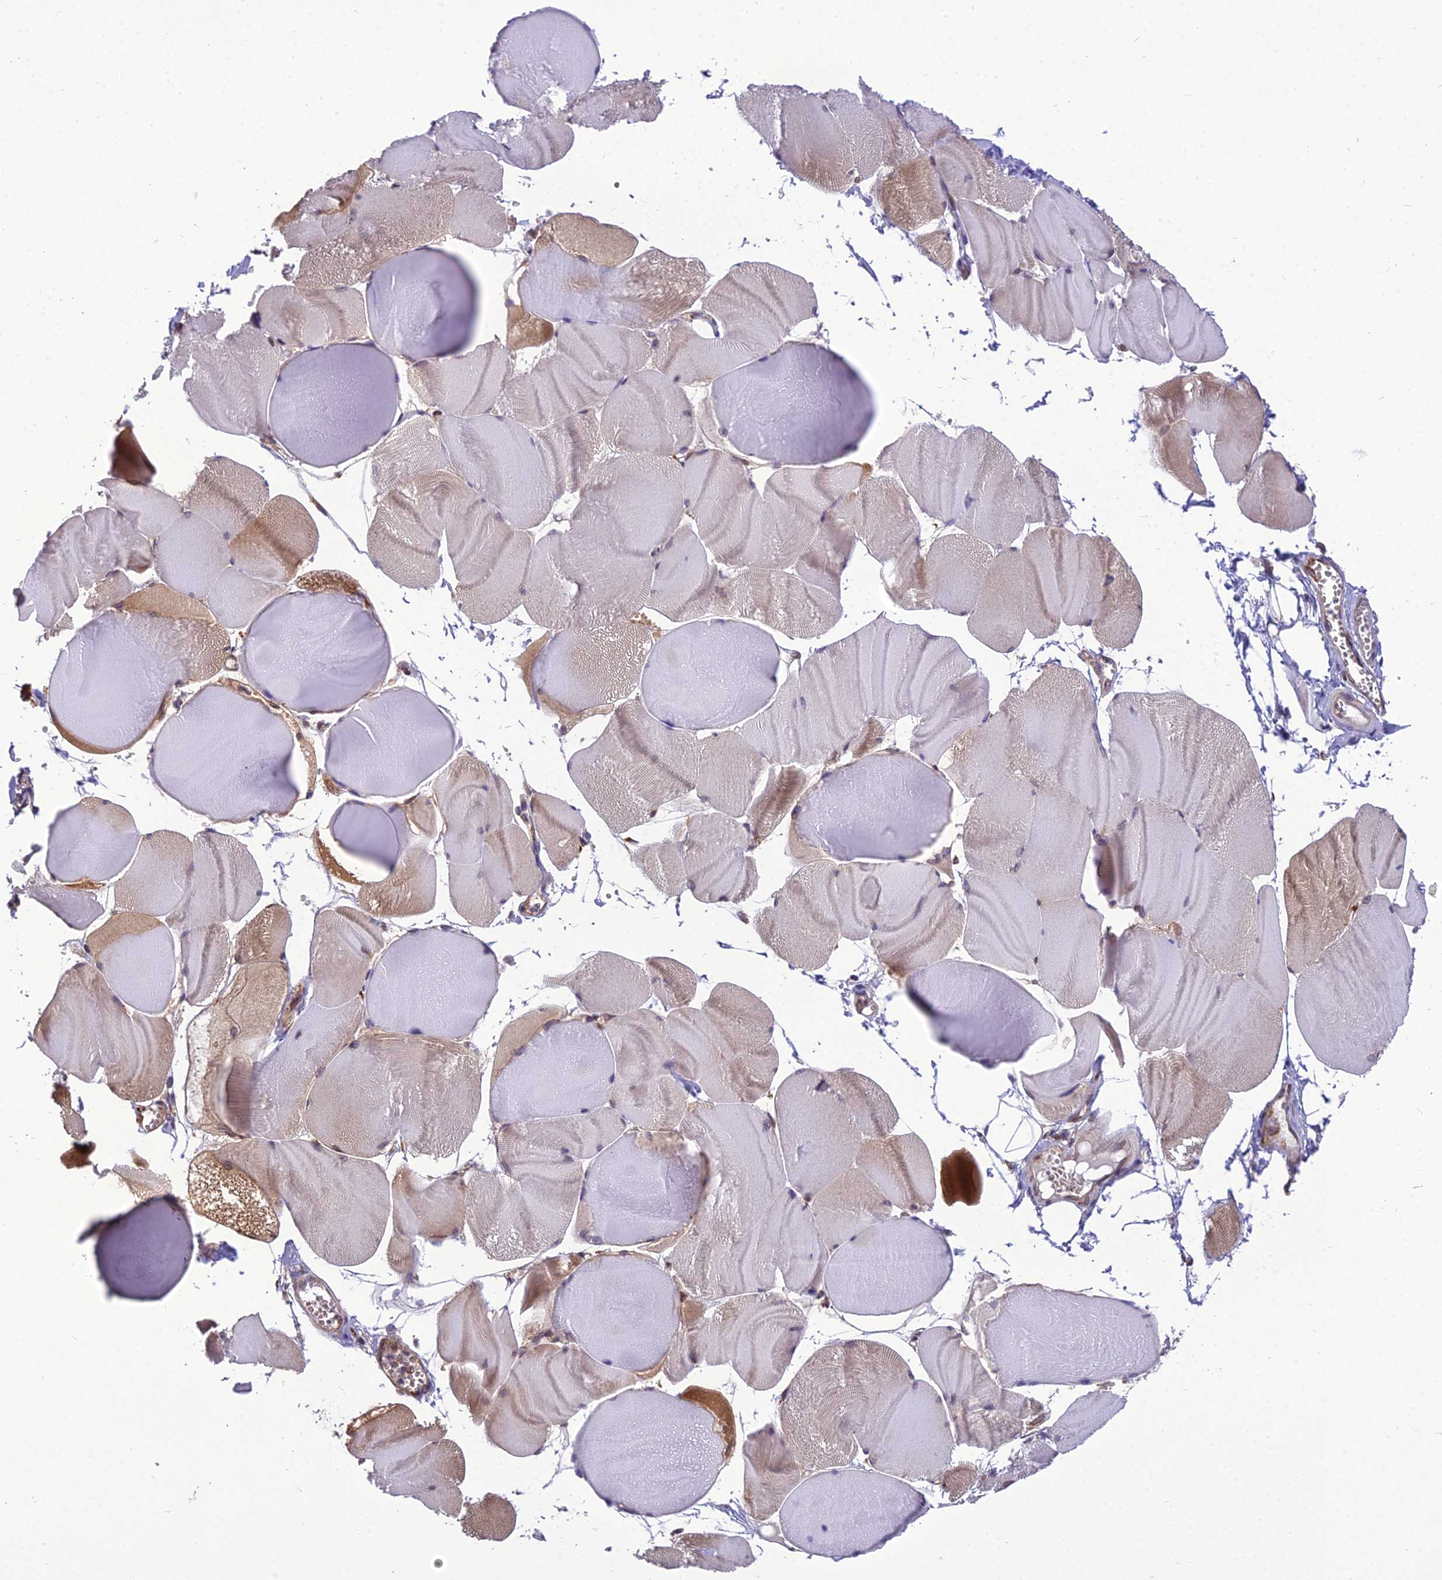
{"staining": {"intensity": "moderate", "quantity": "<25%", "location": "cytoplasmic/membranous"}, "tissue": "skeletal muscle", "cell_type": "Myocytes", "image_type": "normal", "snomed": [{"axis": "morphology", "description": "Normal tissue, NOS"}, {"axis": "morphology", "description": "Basal cell carcinoma"}, {"axis": "topography", "description": "Skeletal muscle"}], "caption": "Skeletal muscle stained with a brown dye displays moderate cytoplasmic/membranous positive expression in approximately <25% of myocytes.", "gene": "DHCR7", "patient": {"sex": "female", "age": 64}}